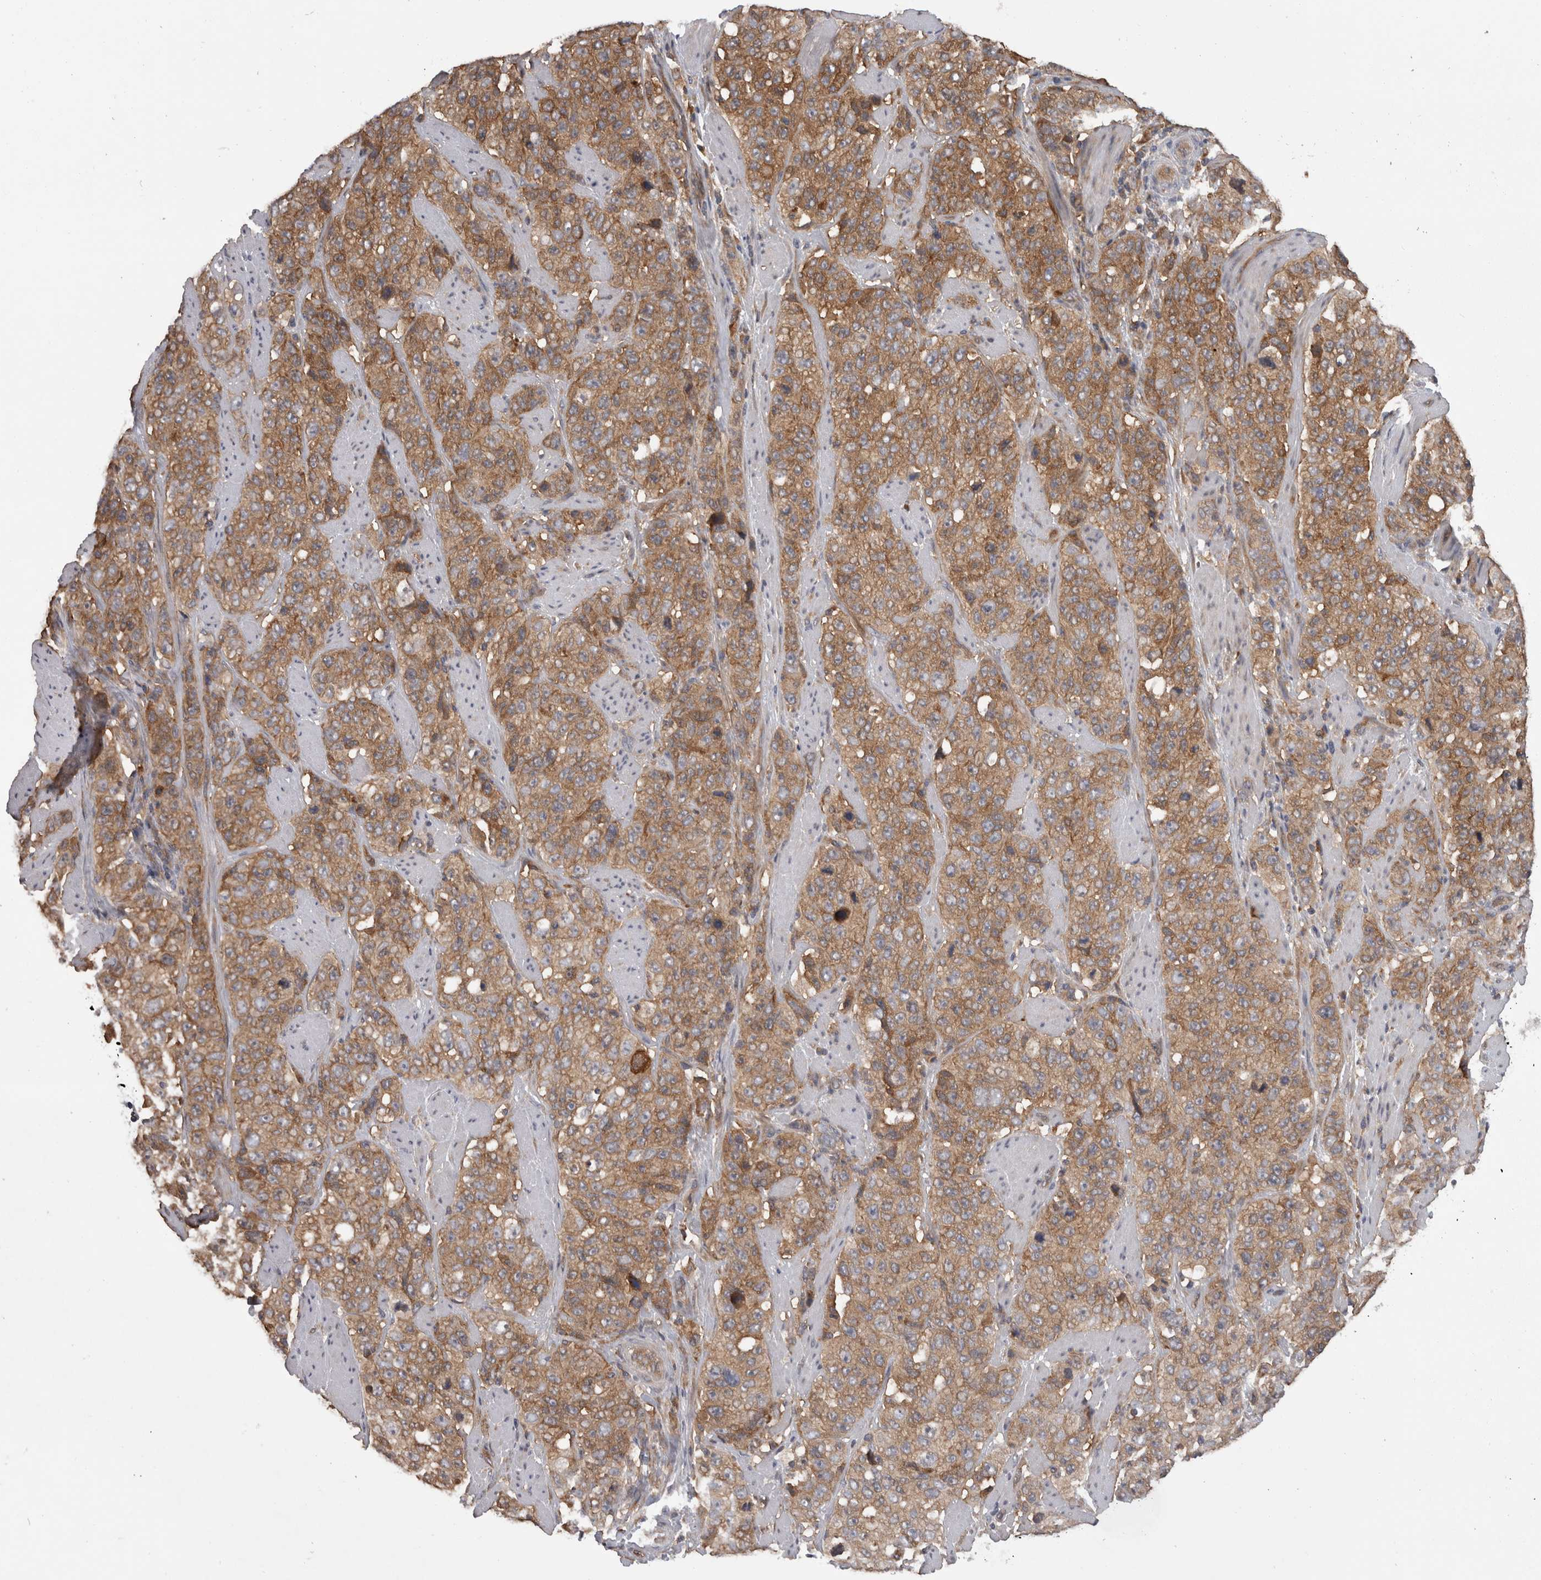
{"staining": {"intensity": "moderate", "quantity": ">75%", "location": "cytoplasmic/membranous"}, "tissue": "stomach cancer", "cell_type": "Tumor cells", "image_type": "cancer", "snomed": [{"axis": "morphology", "description": "Adenocarcinoma, NOS"}, {"axis": "topography", "description": "Stomach"}], "caption": "Immunohistochemistry (IHC) histopathology image of stomach cancer (adenocarcinoma) stained for a protein (brown), which reveals medium levels of moderate cytoplasmic/membranous positivity in approximately >75% of tumor cells.", "gene": "SMCR8", "patient": {"sex": "male", "age": 48}}